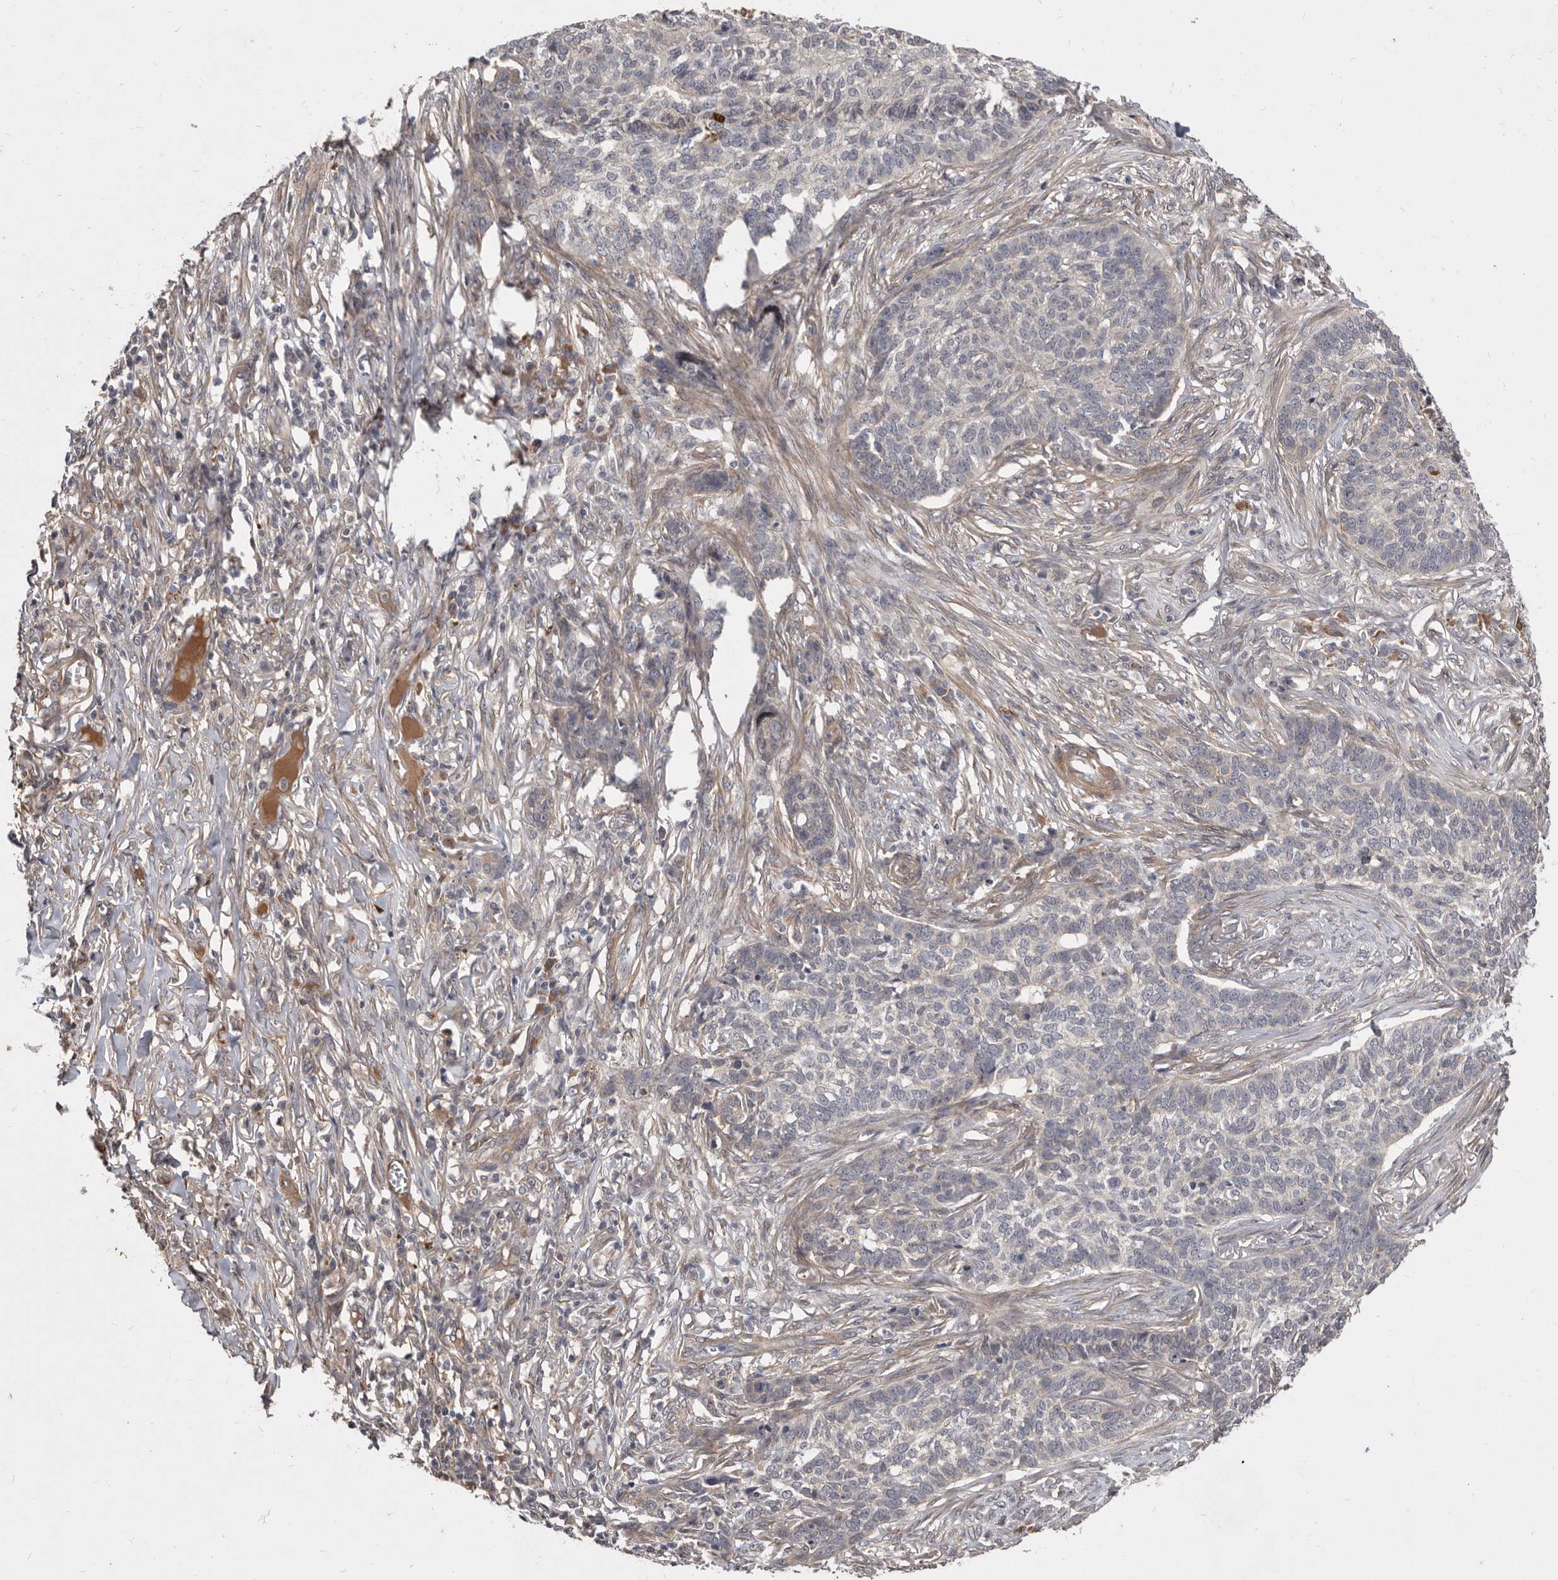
{"staining": {"intensity": "weak", "quantity": "<25%", "location": "cytoplasmic/membranous"}, "tissue": "skin cancer", "cell_type": "Tumor cells", "image_type": "cancer", "snomed": [{"axis": "morphology", "description": "Basal cell carcinoma"}, {"axis": "topography", "description": "Skin"}], "caption": "DAB (3,3'-diaminobenzidine) immunohistochemical staining of human skin cancer (basal cell carcinoma) reveals no significant staining in tumor cells.", "gene": "DNAJC28", "patient": {"sex": "male", "age": 85}}